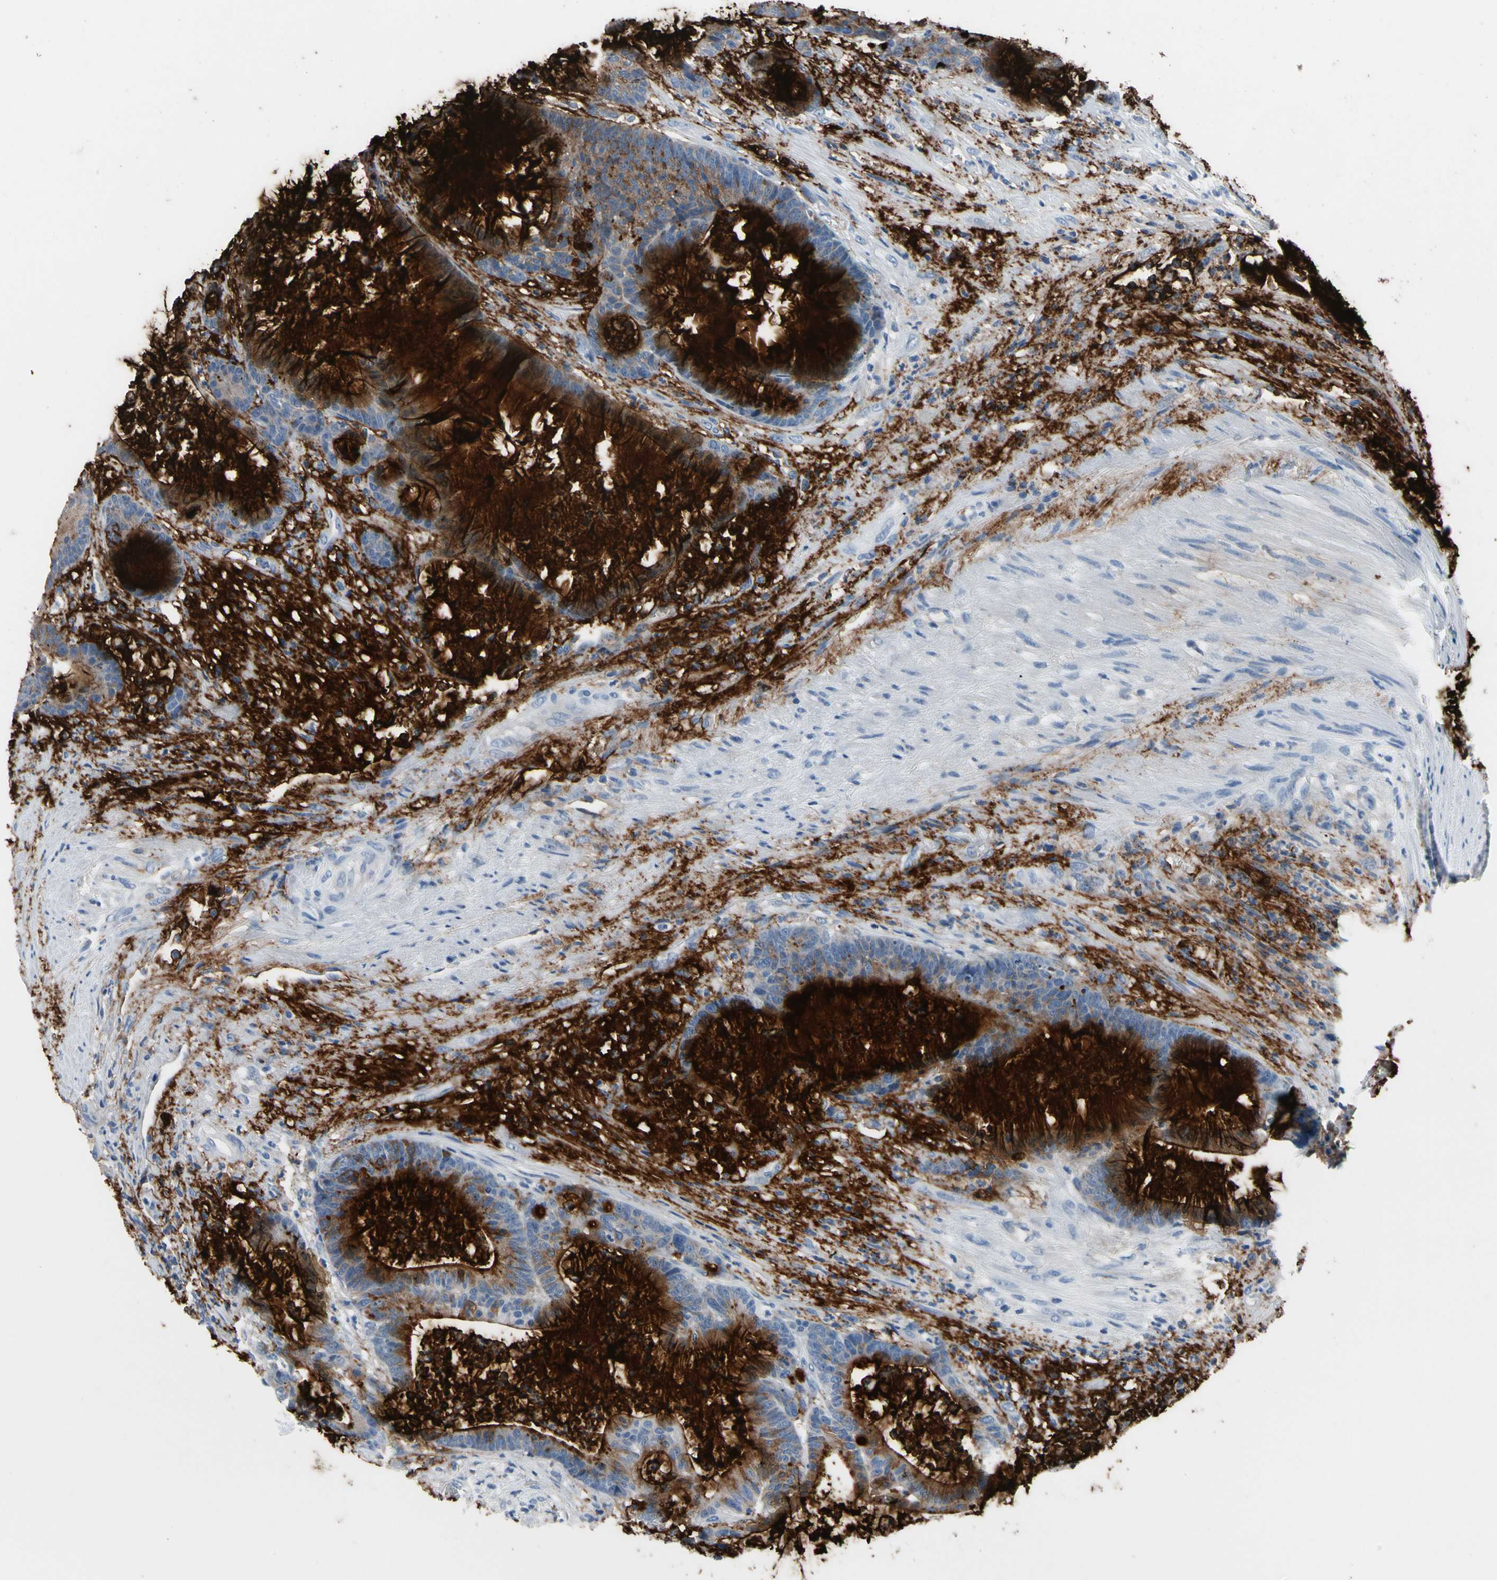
{"staining": {"intensity": "strong", "quantity": ">75%", "location": "cytoplasmic/membranous"}, "tissue": "colorectal cancer", "cell_type": "Tumor cells", "image_type": "cancer", "snomed": [{"axis": "morphology", "description": "Adenocarcinoma, NOS"}, {"axis": "topography", "description": "Colon"}], "caption": "About >75% of tumor cells in colorectal adenocarcinoma exhibit strong cytoplasmic/membranous protein positivity as visualized by brown immunohistochemical staining.", "gene": "MUC5B", "patient": {"sex": "female", "age": 84}}